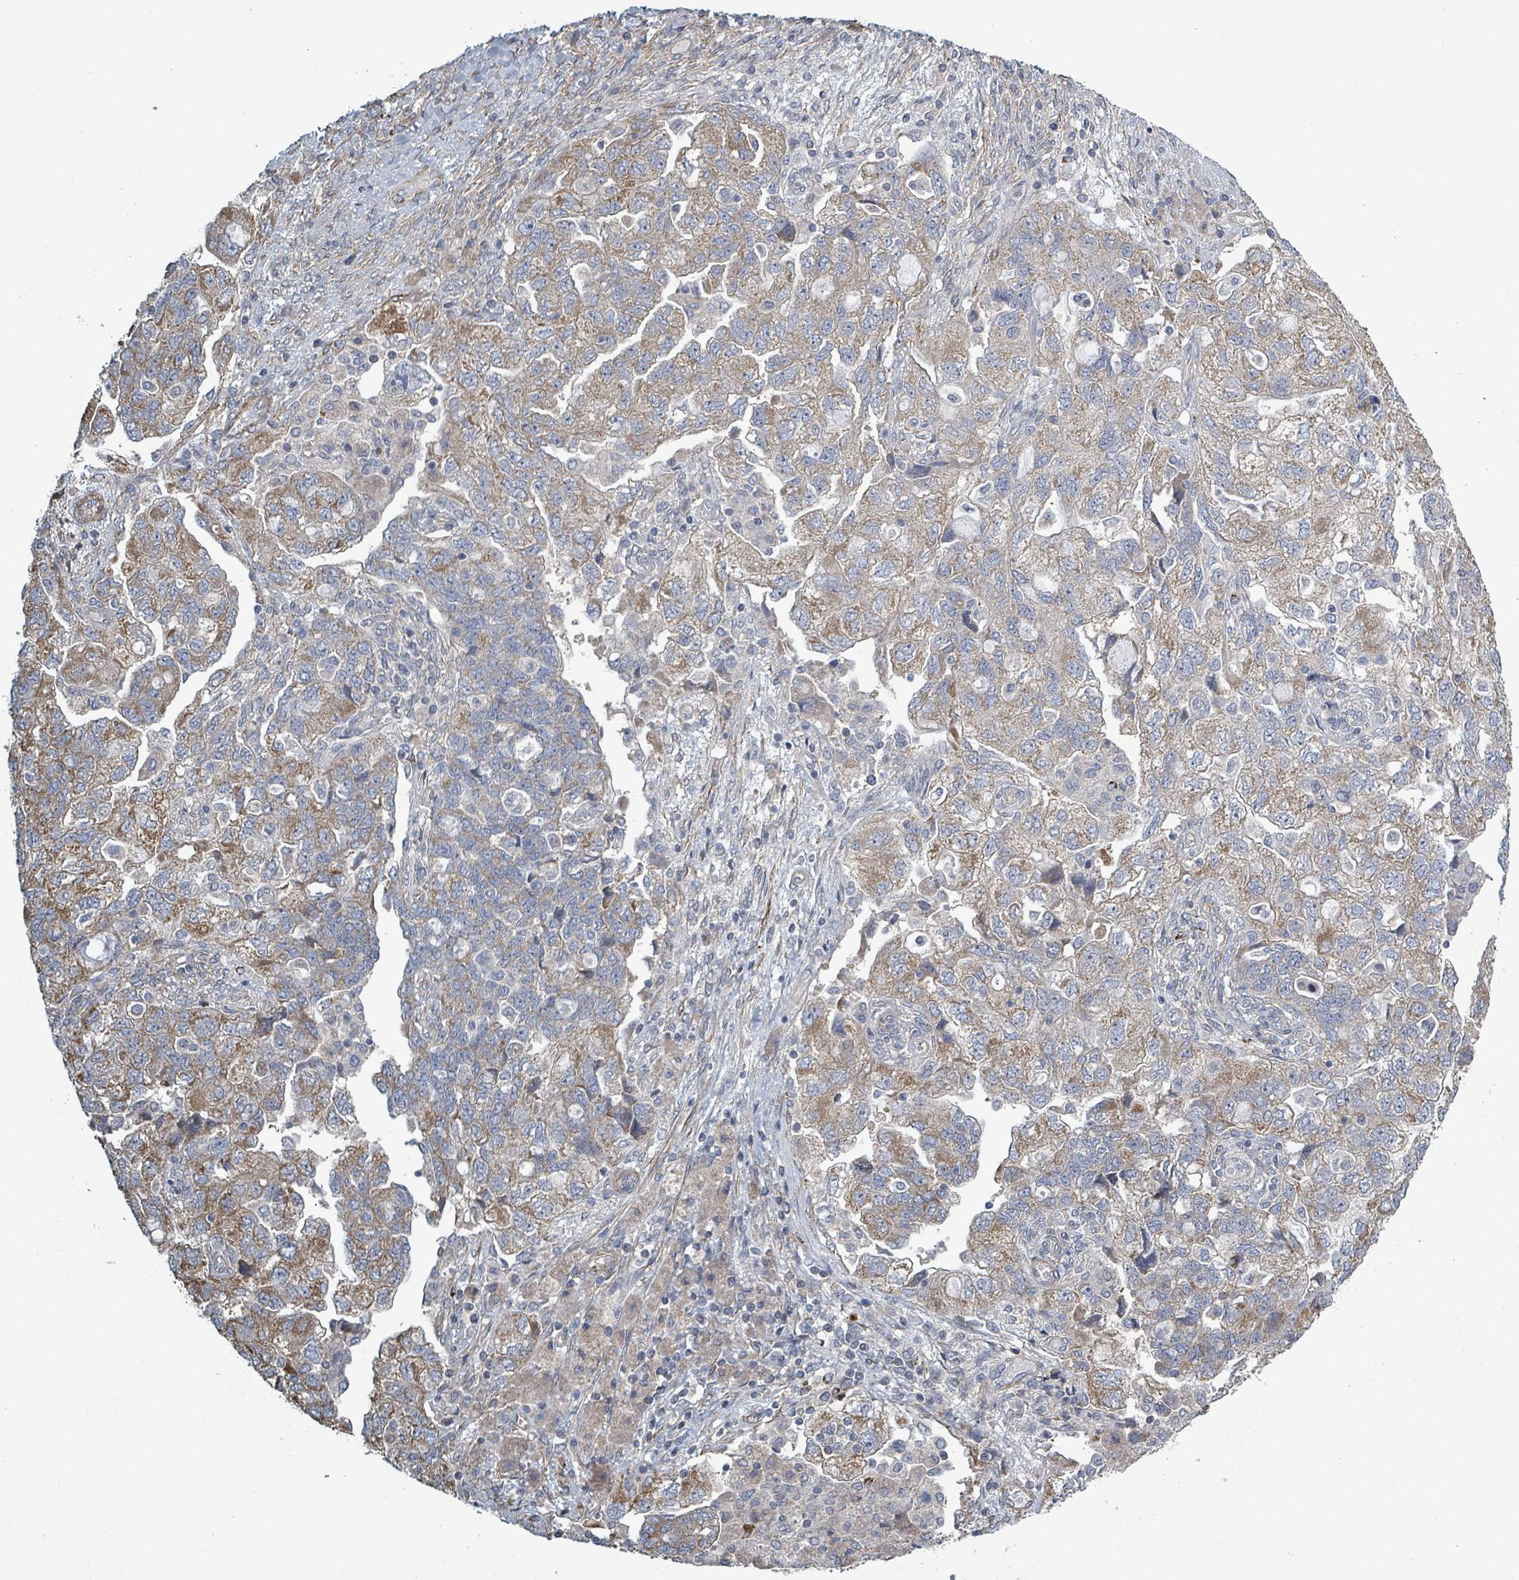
{"staining": {"intensity": "moderate", "quantity": "25%-75%", "location": "cytoplasmic/membranous"}, "tissue": "ovarian cancer", "cell_type": "Tumor cells", "image_type": "cancer", "snomed": [{"axis": "morphology", "description": "Carcinoma, NOS"}, {"axis": "morphology", "description": "Cystadenocarcinoma, serous, NOS"}, {"axis": "topography", "description": "Ovary"}], "caption": "Immunohistochemical staining of human serous cystadenocarcinoma (ovarian) displays medium levels of moderate cytoplasmic/membranous protein positivity in about 25%-75% of tumor cells. (brown staining indicates protein expression, while blue staining denotes nuclei).", "gene": "ADCK1", "patient": {"sex": "female", "age": 69}}